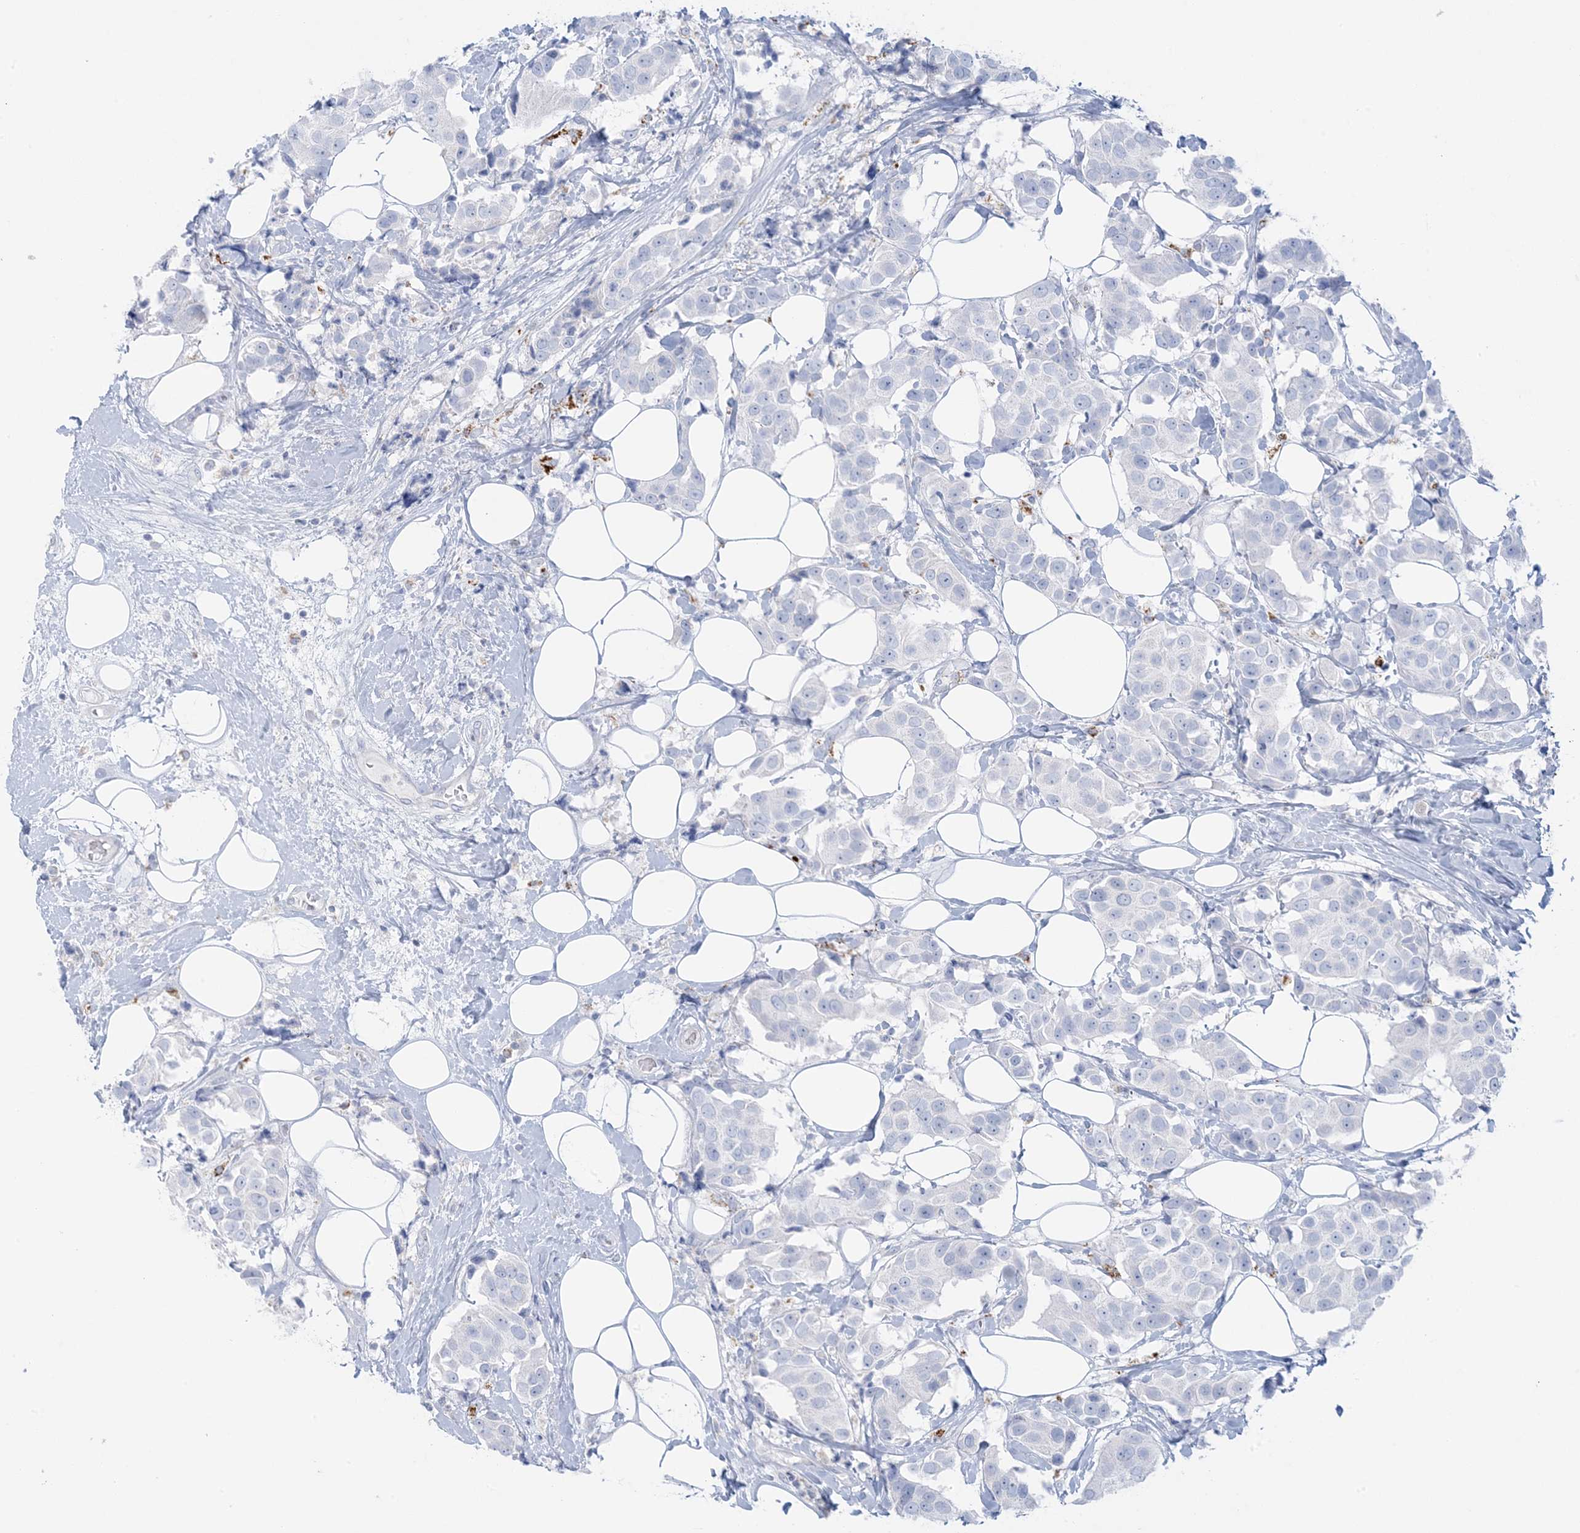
{"staining": {"intensity": "negative", "quantity": "none", "location": "none"}, "tissue": "breast cancer", "cell_type": "Tumor cells", "image_type": "cancer", "snomed": [{"axis": "morphology", "description": "Normal tissue, NOS"}, {"axis": "morphology", "description": "Duct carcinoma"}, {"axis": "topography", "description": "Breast"}], "caption": "Tumor cells show no significant positivity in breast cancer (invasive ductal carcinoma). (DAB immunohistochemistry (IHC) with hematoxylin counter stain).", "gene": "KCTD6", "patient": {"sex": "female", "age": 39}}